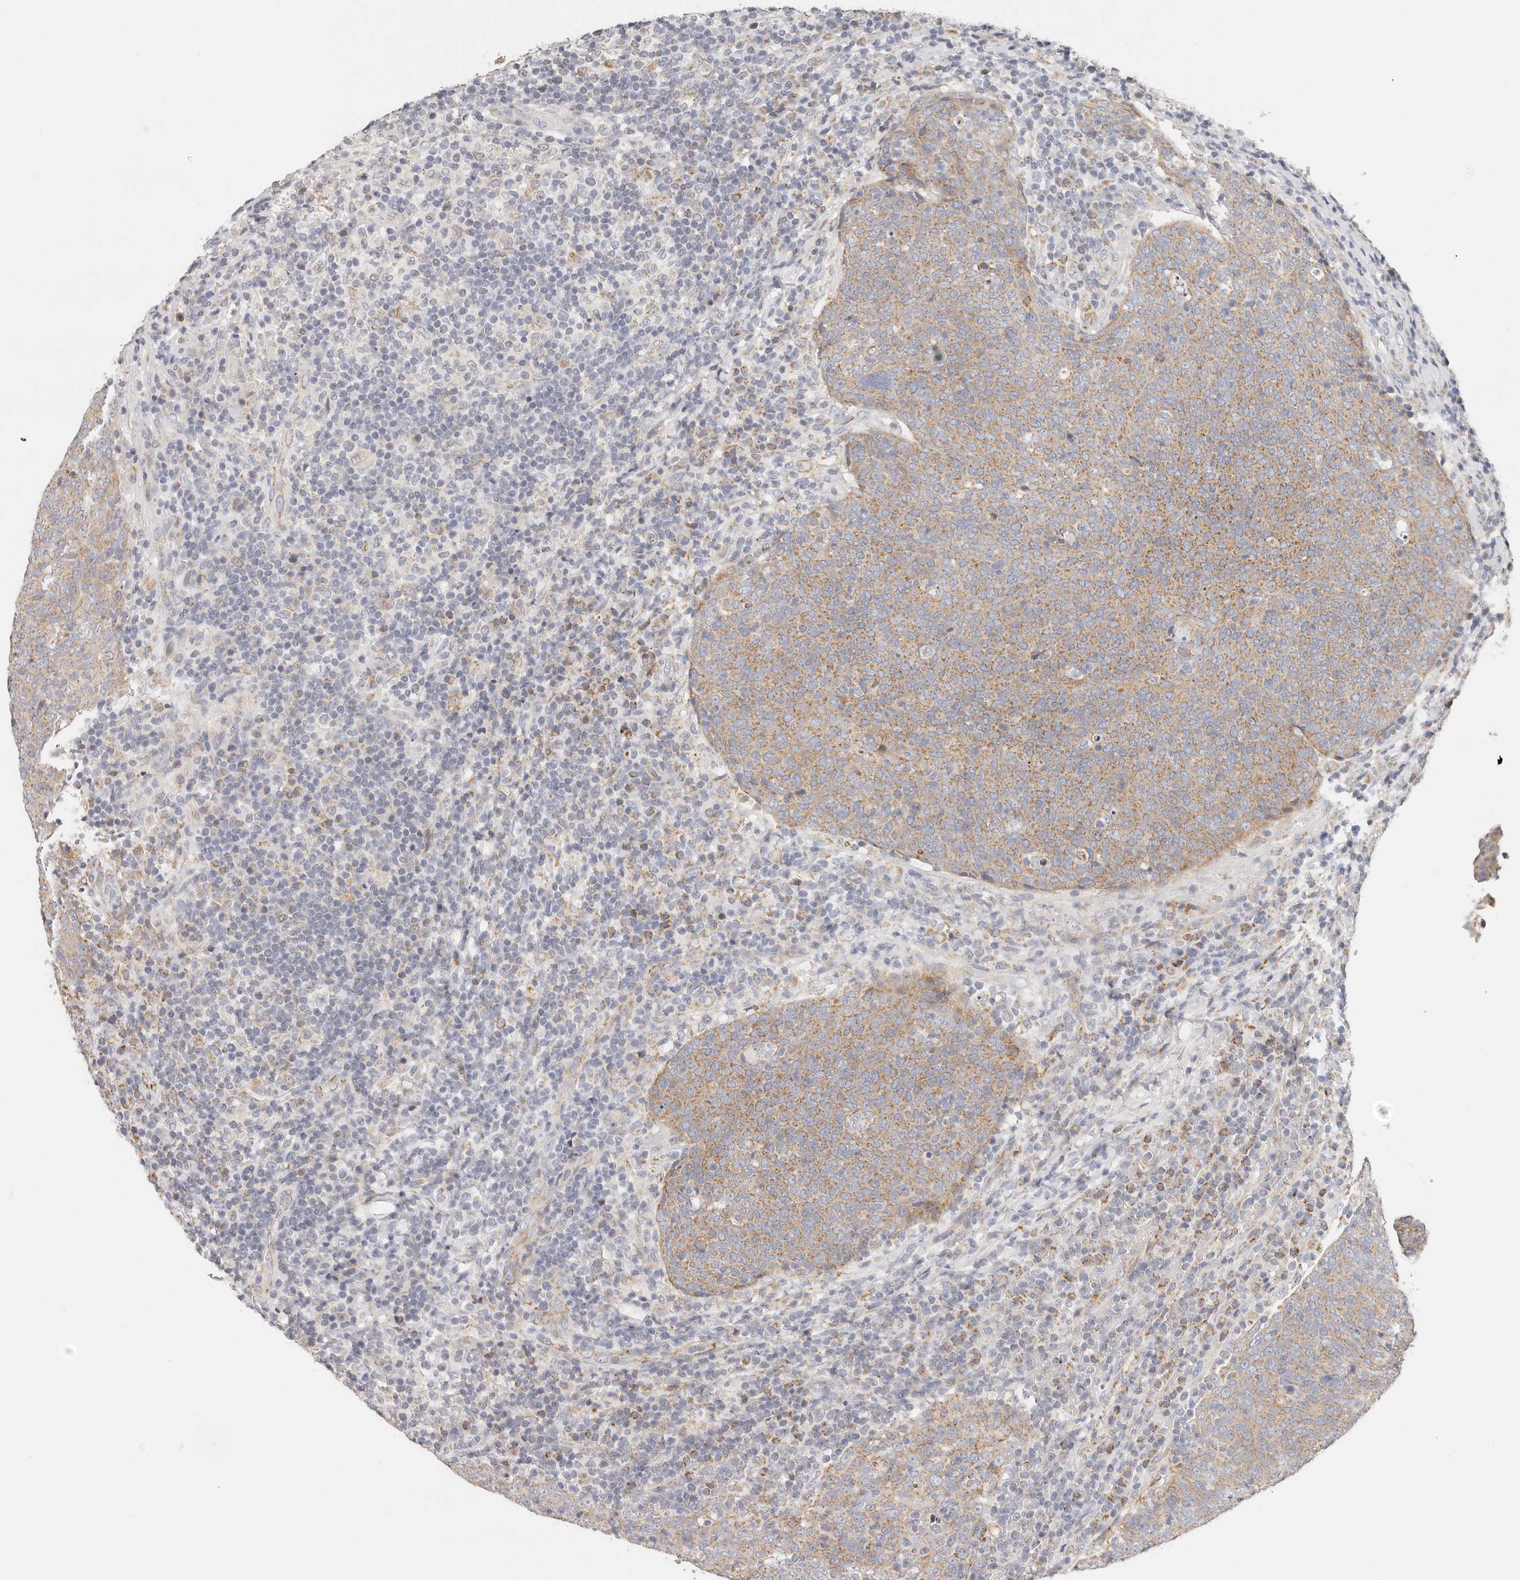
{"staining": {"intensity": "moderate", "quantity": ">75%", "location": "cytoplasmic/membranous"}, "tissue": "head and neck cancer", "cell_type": "Tumor cells", "image_type": "cancer", "snomed": [{"axis": "morphology", "description": "Squamous cell carcinoma, NOS"}, {"axis": "morphology", "description": "Squamous cell carcinoma, metastatic, NOS"}, {"axis": "topography", "description": "Lymph node"}, {"axis": "topography", "description": "Head-Neck"}], "caption": "Human head and neck squamous cell carcinoma stained with a protein marker reveals moderate staining in tumor cells.", "gene": "AFDN", "patient": {"sex": "male", "age": 62}}